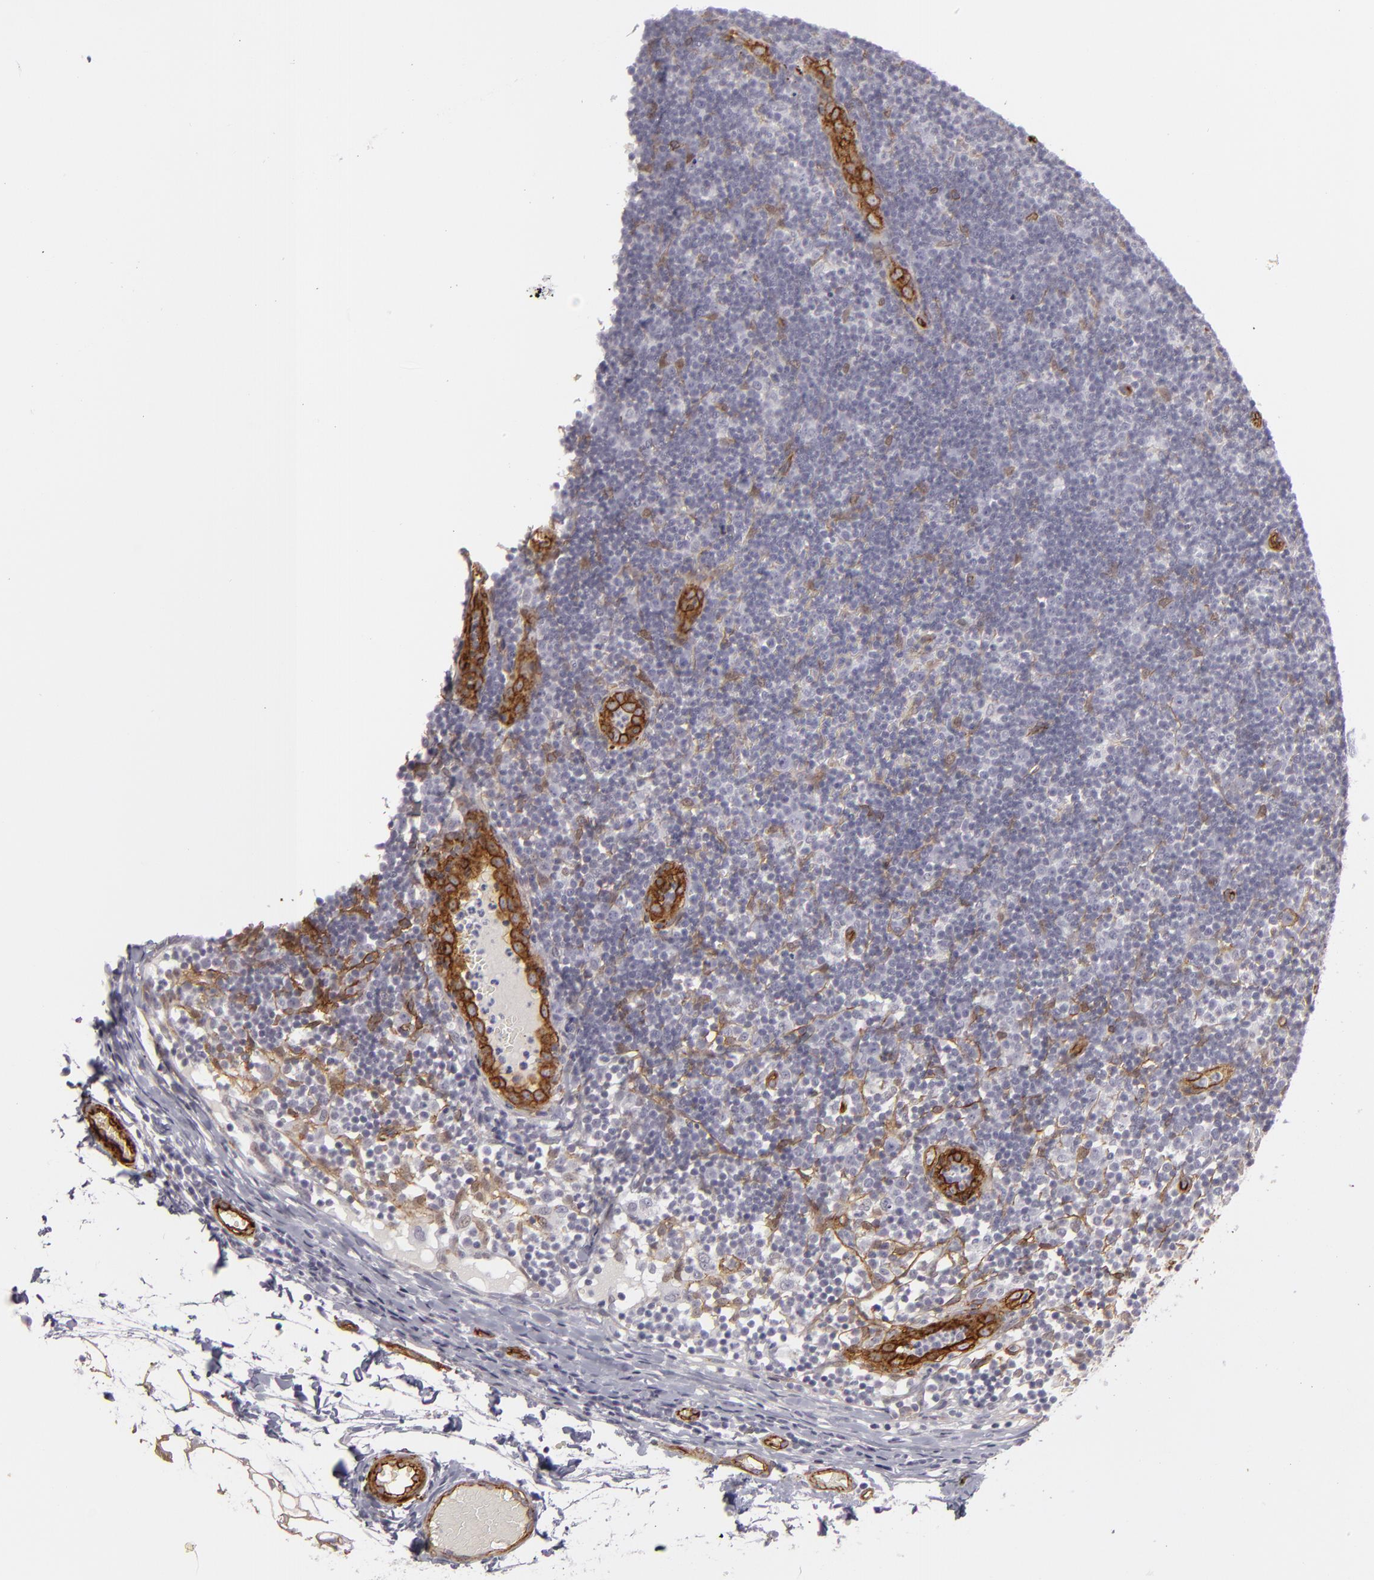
{"staining": {"intensity": "negative", "quantity": "none", "location": "none"}, "tissue": "lymph node", "cell_type": "Germinal center cells", "image_type": "normal", "snomed": [{"axis": "morphology", "description": "Normal tissue, NOS"}, {"axis": "morphology", "description": "Inflammation, NOS"}, {"axis": "topography", "description": "Lymph node"}, {"axis": "topography", "description": "Salivary gland"}], "caption": "Immunohistochemistry histopathology image of benign human lymph node stained for a protein (brown), which exhibits no staining in germinal center cells. (Brightfield microscopy of DAB (3,3'-diaminobenzidine) immunohistochemistry (IHC) at high magnification).", "gene": "MCAM", "patient": {"sex": "male", "age": 3}}